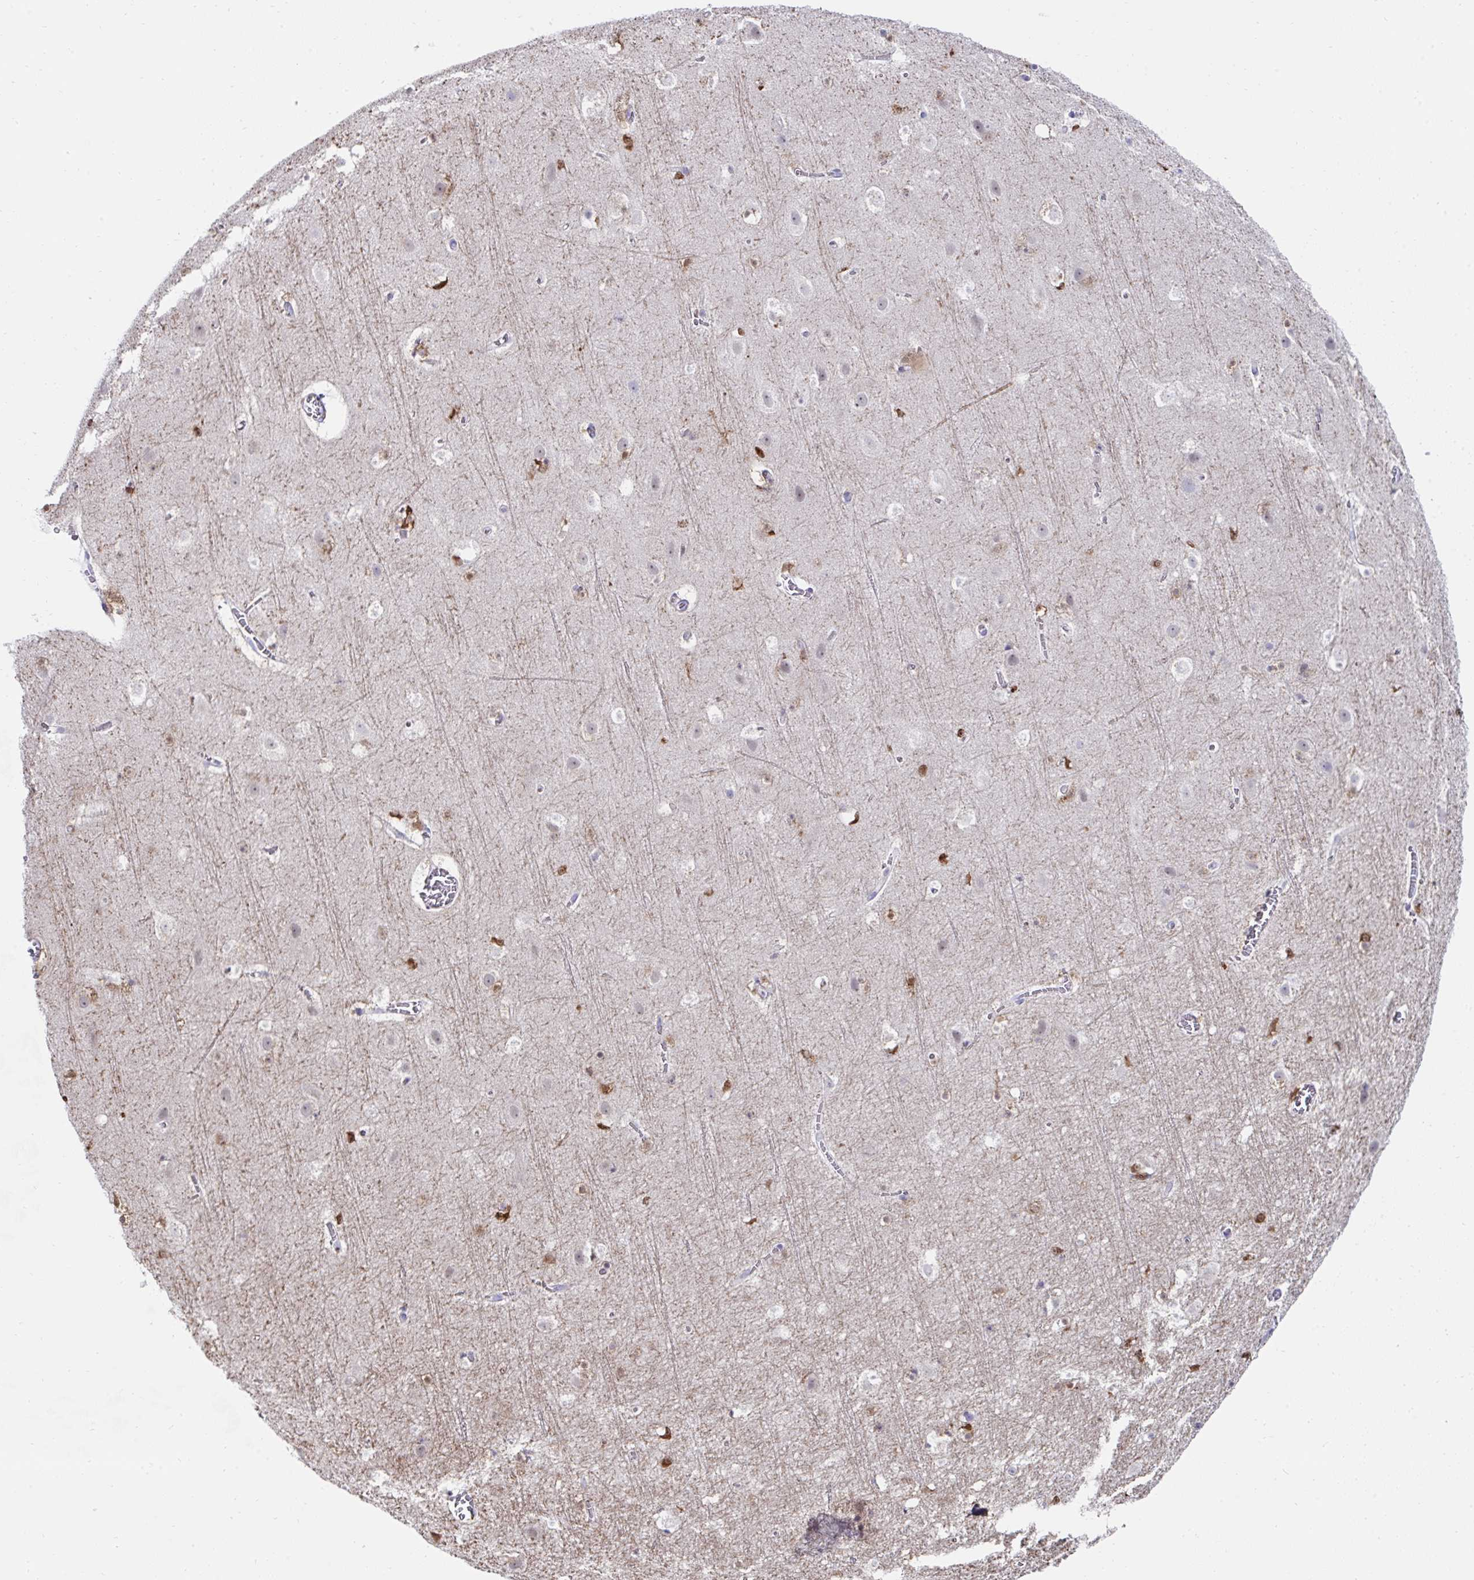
{"staining": {"intensity": "negative", "quantity": "none", "location": "none"}, "tissue": "cerebral cortex", "cell_type": "Endothelial cells", "image_type": "normal", "snomed": [{"axis": "morphology", "description": "Normal tissue, NOS"}, {"axis": "topography", "description": "Cerebral cortex"}], "caption": "Photomicrograph shows no significant protein expression in endothelial cells of unremarkable cerebral cortex.", "gene": "FBXL13", "patient": {"sex": "female", "age": 42}}